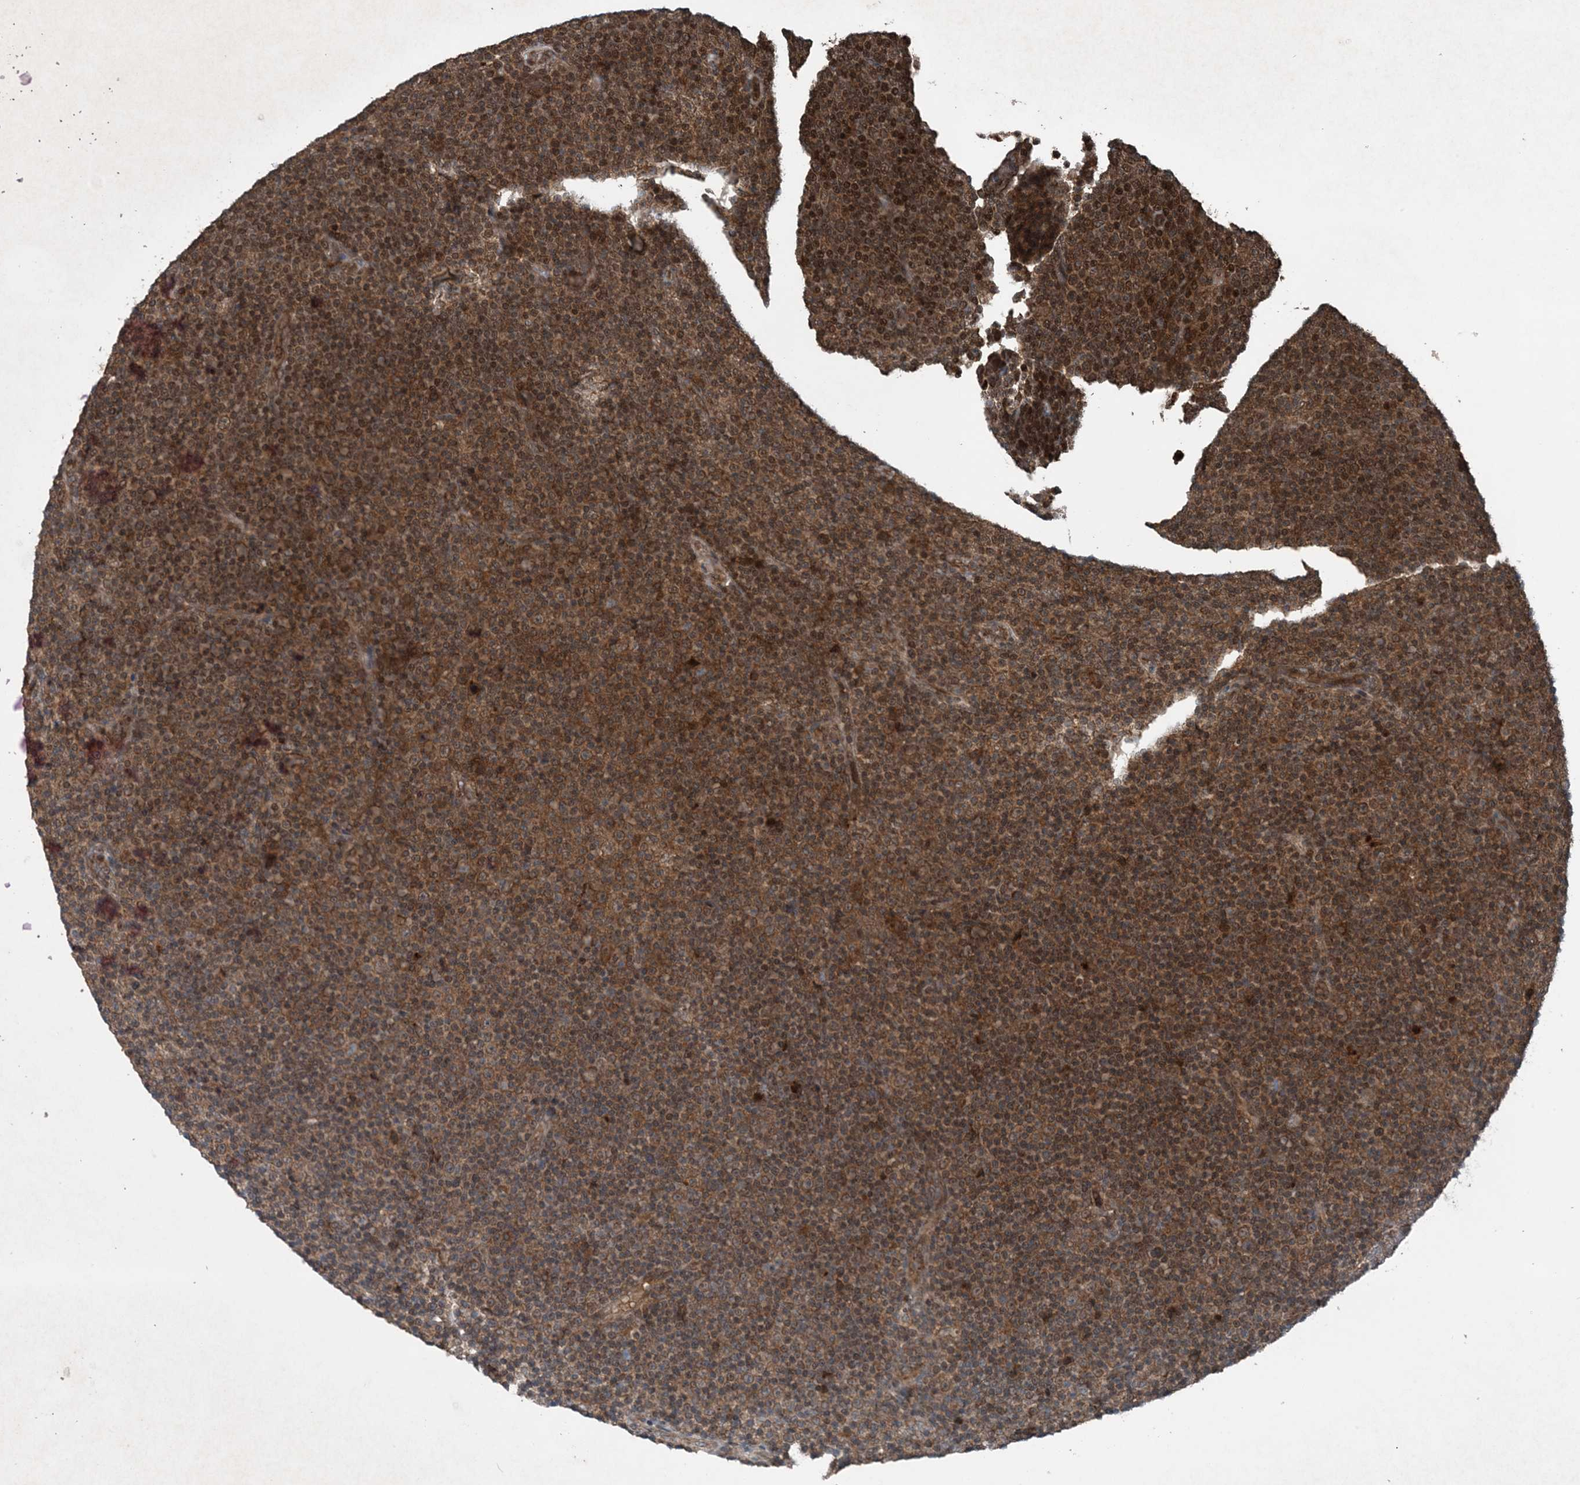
{"staining": {"intensity": "strong", "quantity": ">75%", "location": "cytoplasmic/membranous"}, "tissue": "lymphoma", "cell_type": "Tumor cells", "image_type": "cancer", "snomed": [{"axis": "morphology", "description": "Malignant lymphoma, non-Hodgkin's type, Low grade"}, {"axis": "topography", "description": "Lymph node"}], "caption": "Human lymphoma stained with a protein marker exhibits strong staining in tumor cells.", "gene": "GNG5", "patient": {"sex": "female", "age": 67}}